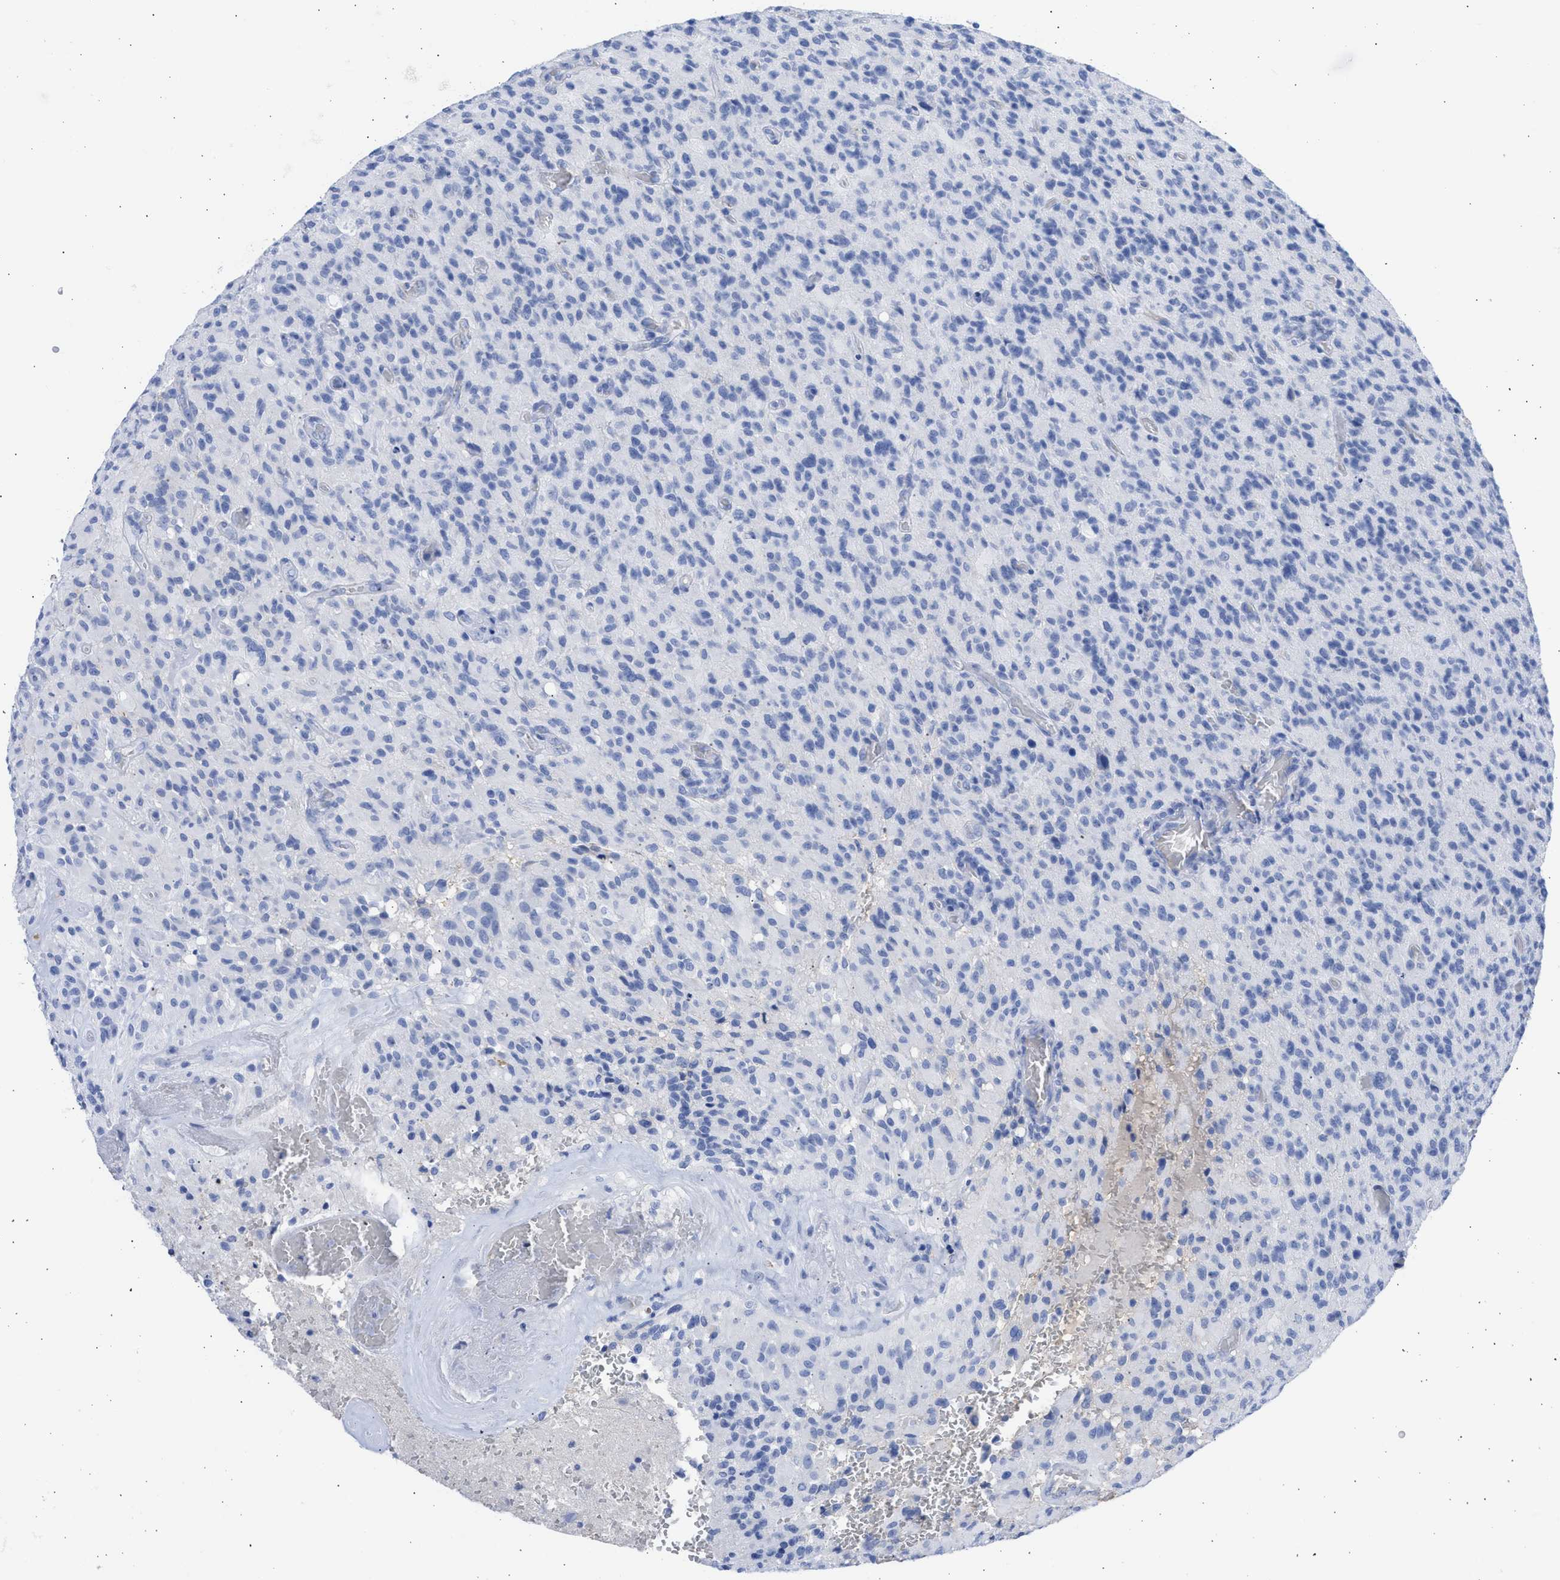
{"staining": {"intensity": "negative", "quantity": "none", "location": "none"}, "tissue": "glioma", "cell_type": "Tumor cells", "image_type": "cancer", "snomed": [{"axis": "morphology", "description": "Glioma, malignant, High grade"}, {"axis": "topography", "description": "Brain"}], "caption": "A histopathology image of malignant glioma (high-grade) stained for a protein exhibits no brown staining in tumor cells.", "gene": "RSPH1", "patient": {"sex": "male", "age": 71}}